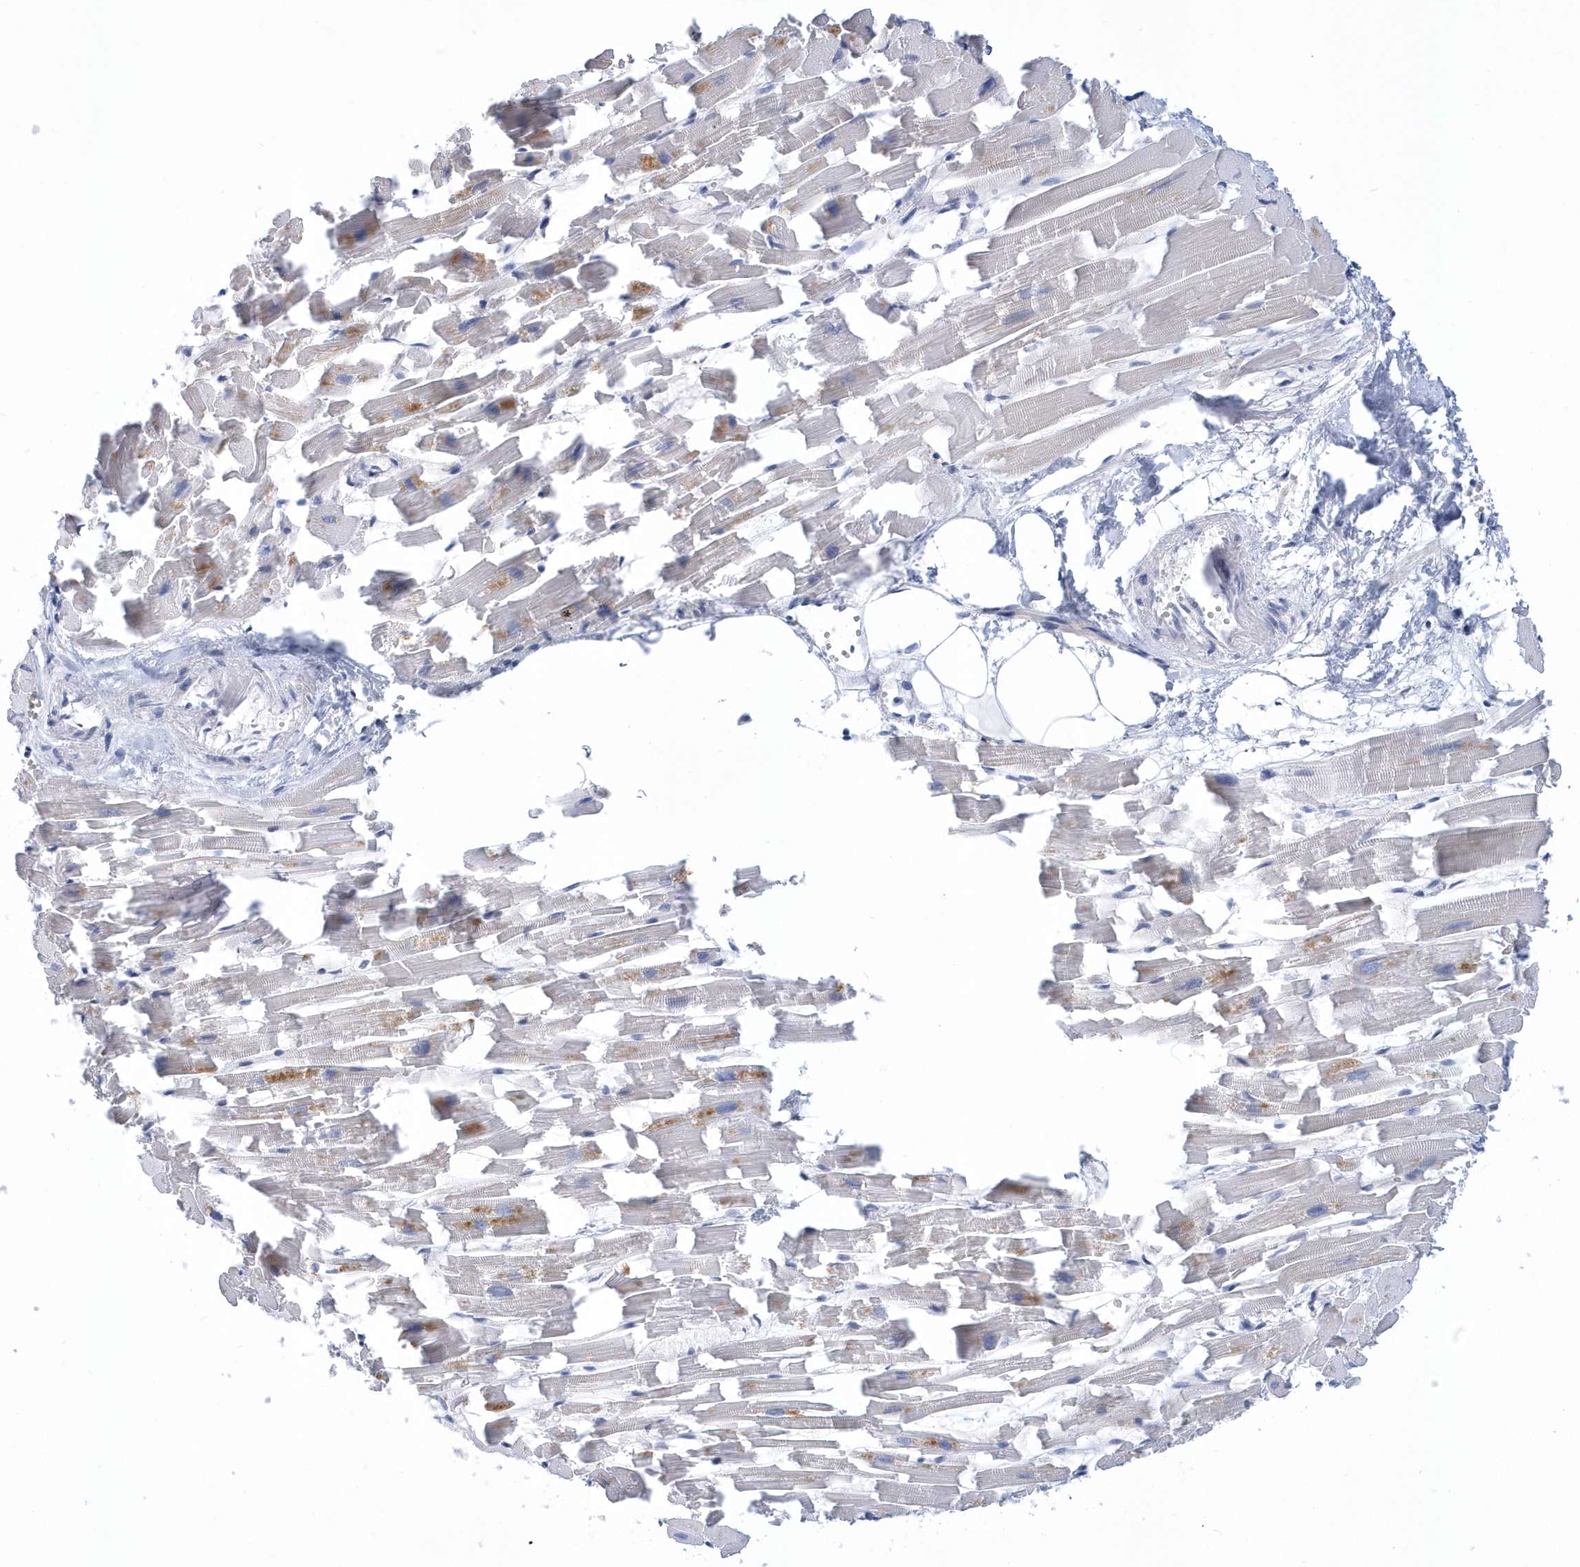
{"staining": {"intensity": "moderate", "quantity": "<25%", "location": "cytoplasmic/membranous"}, "tissue": "heart muscle", "cell_type": "Cardiomyocytes", "image_type": "normal", "snomed": [{"axis": "morphology", "description": "Normal tissue, NOS"}, {"axis": "topography", "description": "Heart"}], "caption": "Immunohistochemistry (DAB (3,3'-diaminobenzidine)) staining of benign heart muscle reveals moderate cytoplasmic/membranous protein positivity in about <25% of cardiomyocytes. (brown staining indicates protein expression, while blue staining denotes nuclei).", "gene": "SRGAP3", "patient": {"sex": "female", "age": 64}}